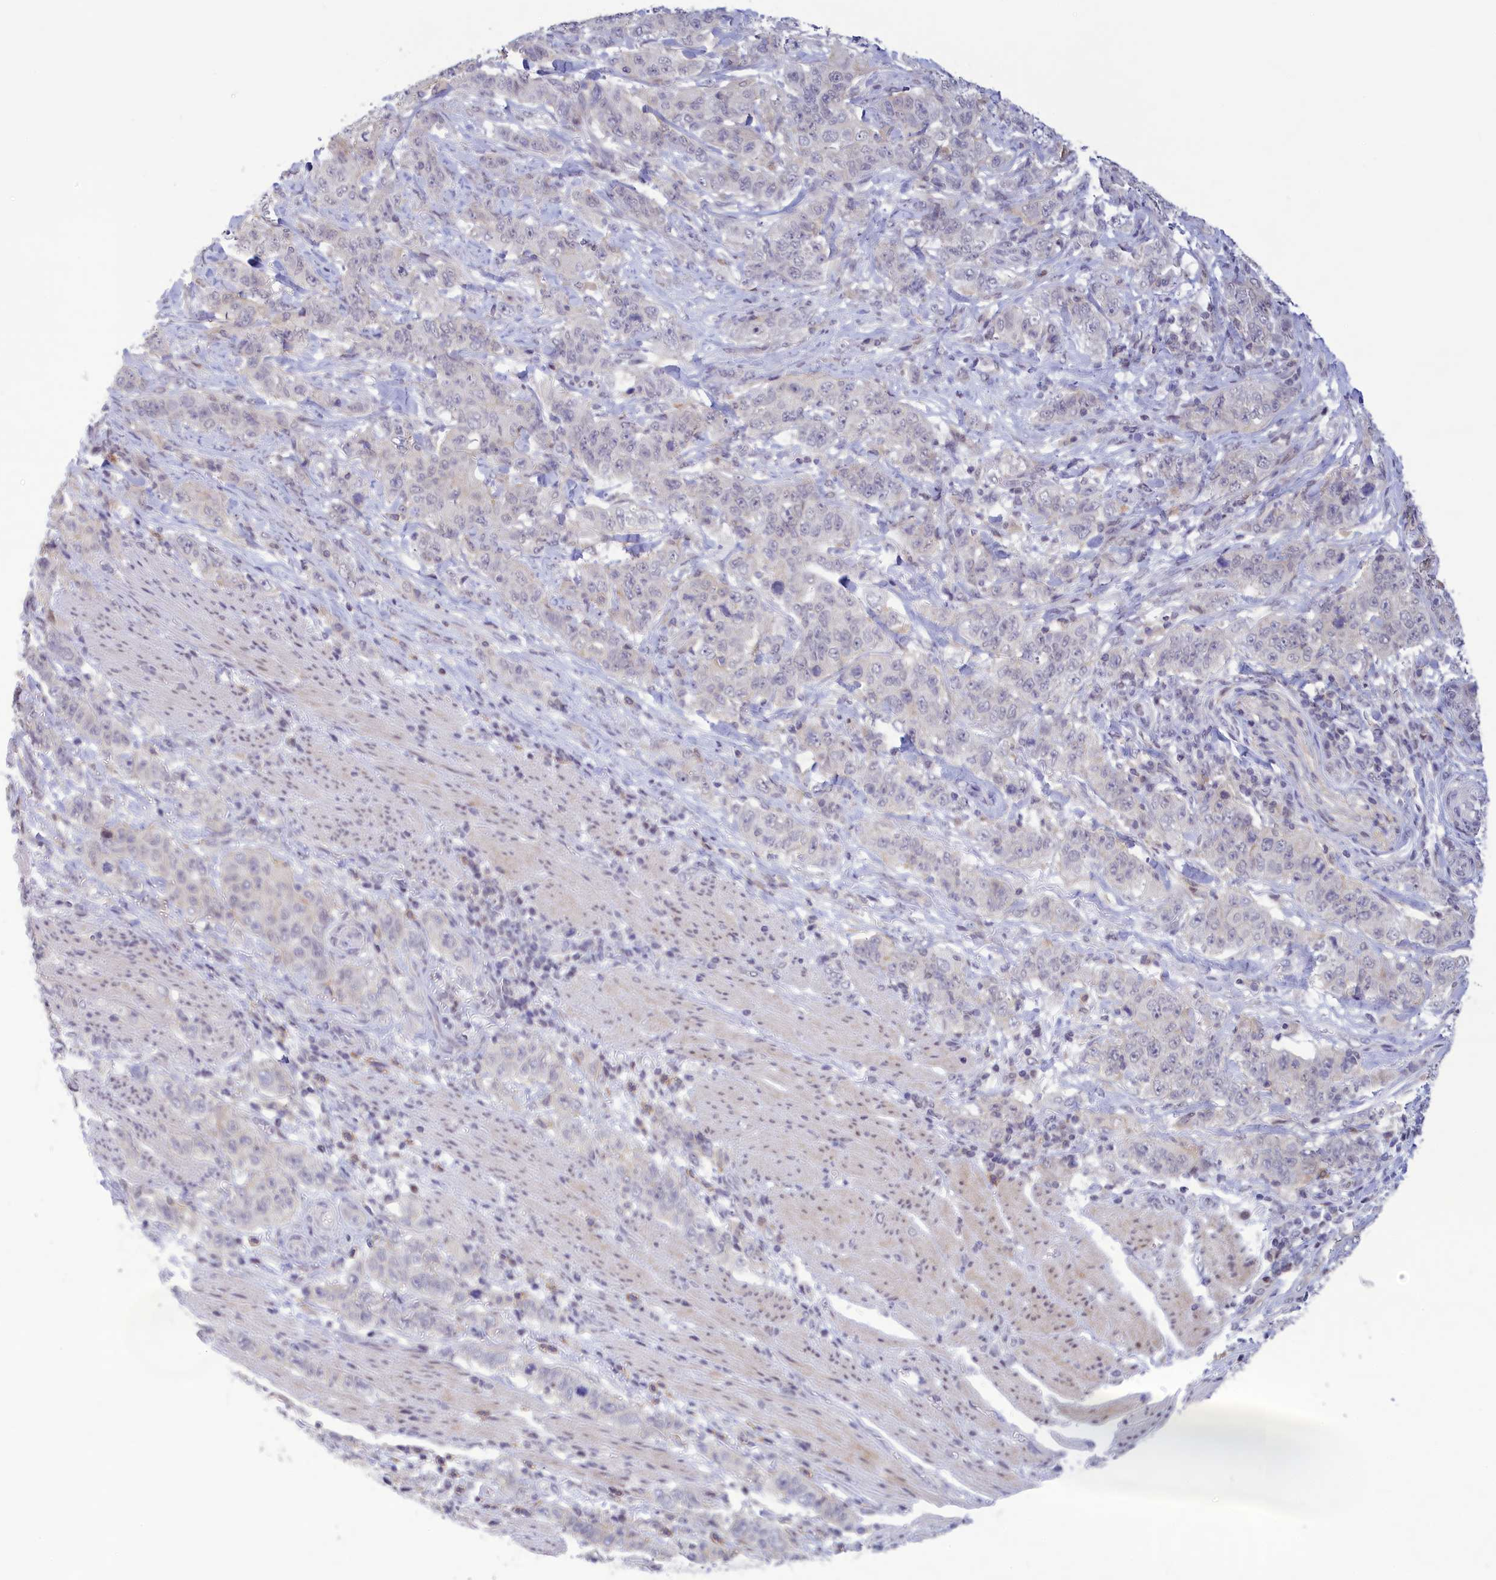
{"staining": {"intensity": "negative", "quantity": "none", "location": "none"}, "tissue": "stomach cancer", "cell_type": "Tumor cells", "image_type": "cancer", "snomed": [{"axis": "morphology", "description": "Adenocarcinoma, NOS"}, {"axis": "topography", "description": "Stomach"}], "caption": "Tumor cells show no significant expression in adenocarcinoma (stomach).", "gene": "CORO2A", "patient": {"sex": "male", "age": 48}}